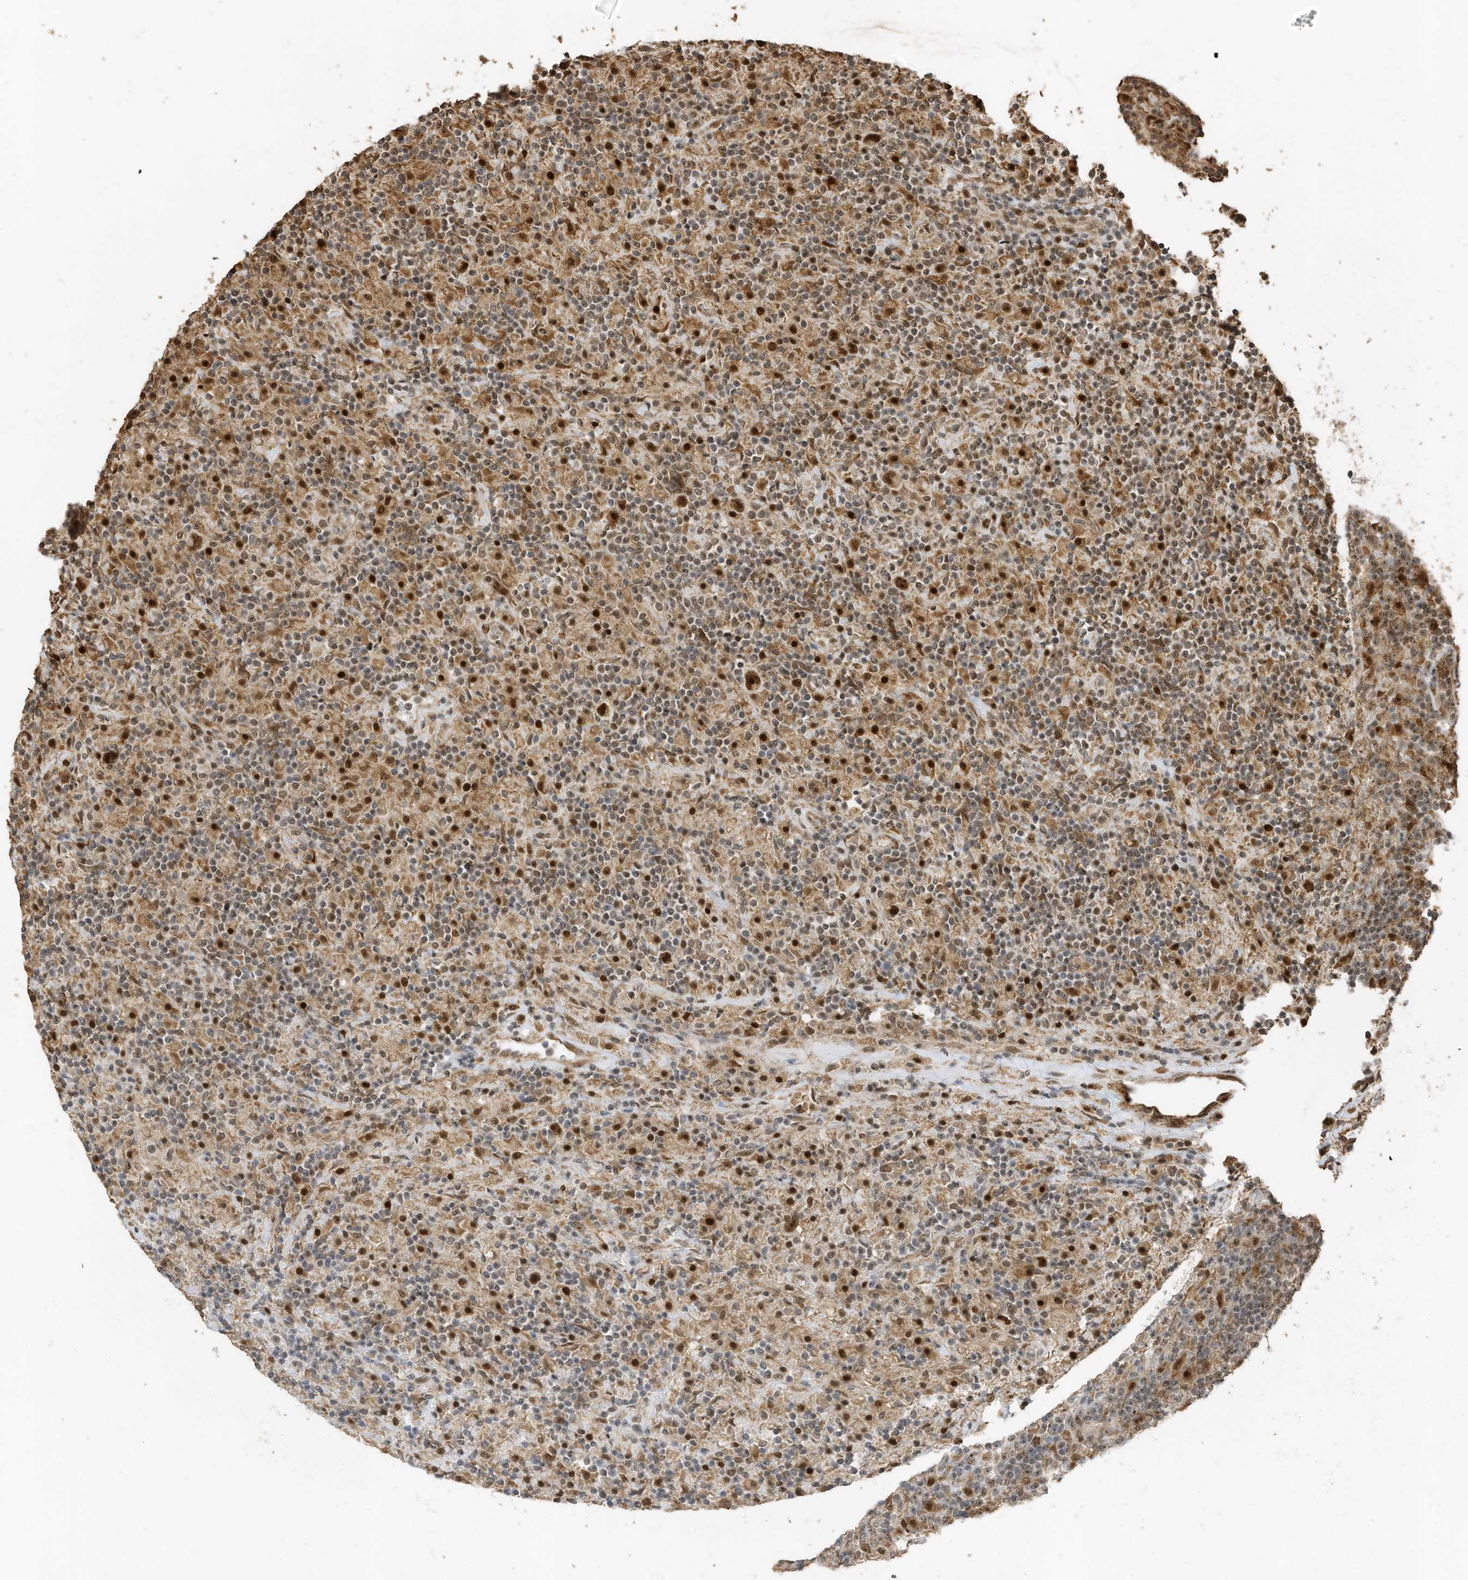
{"staining": {"intensity": "strong", "quantity": ">75%", "location": "nuclear"}, "tissue": "lymphoma", "cell_type": "Tumor cells", "image_type": "cancer", "snomed": [{"axis": "morphology", "description": "Hodgkin's disease, NOS"}, {"axis": "topography", "description": "Lymph node"}], "caption": "IHC image of neoplastic tissue: human Hodgkin's disease stained using immunohistochemistry reveals high levels of strong protein expression localized specifically in the nuclear of tumor cells, appearing as a nuclear brown color.", "gene": "ERLEC1", "patient": {"sex": "male", "age": 70}}